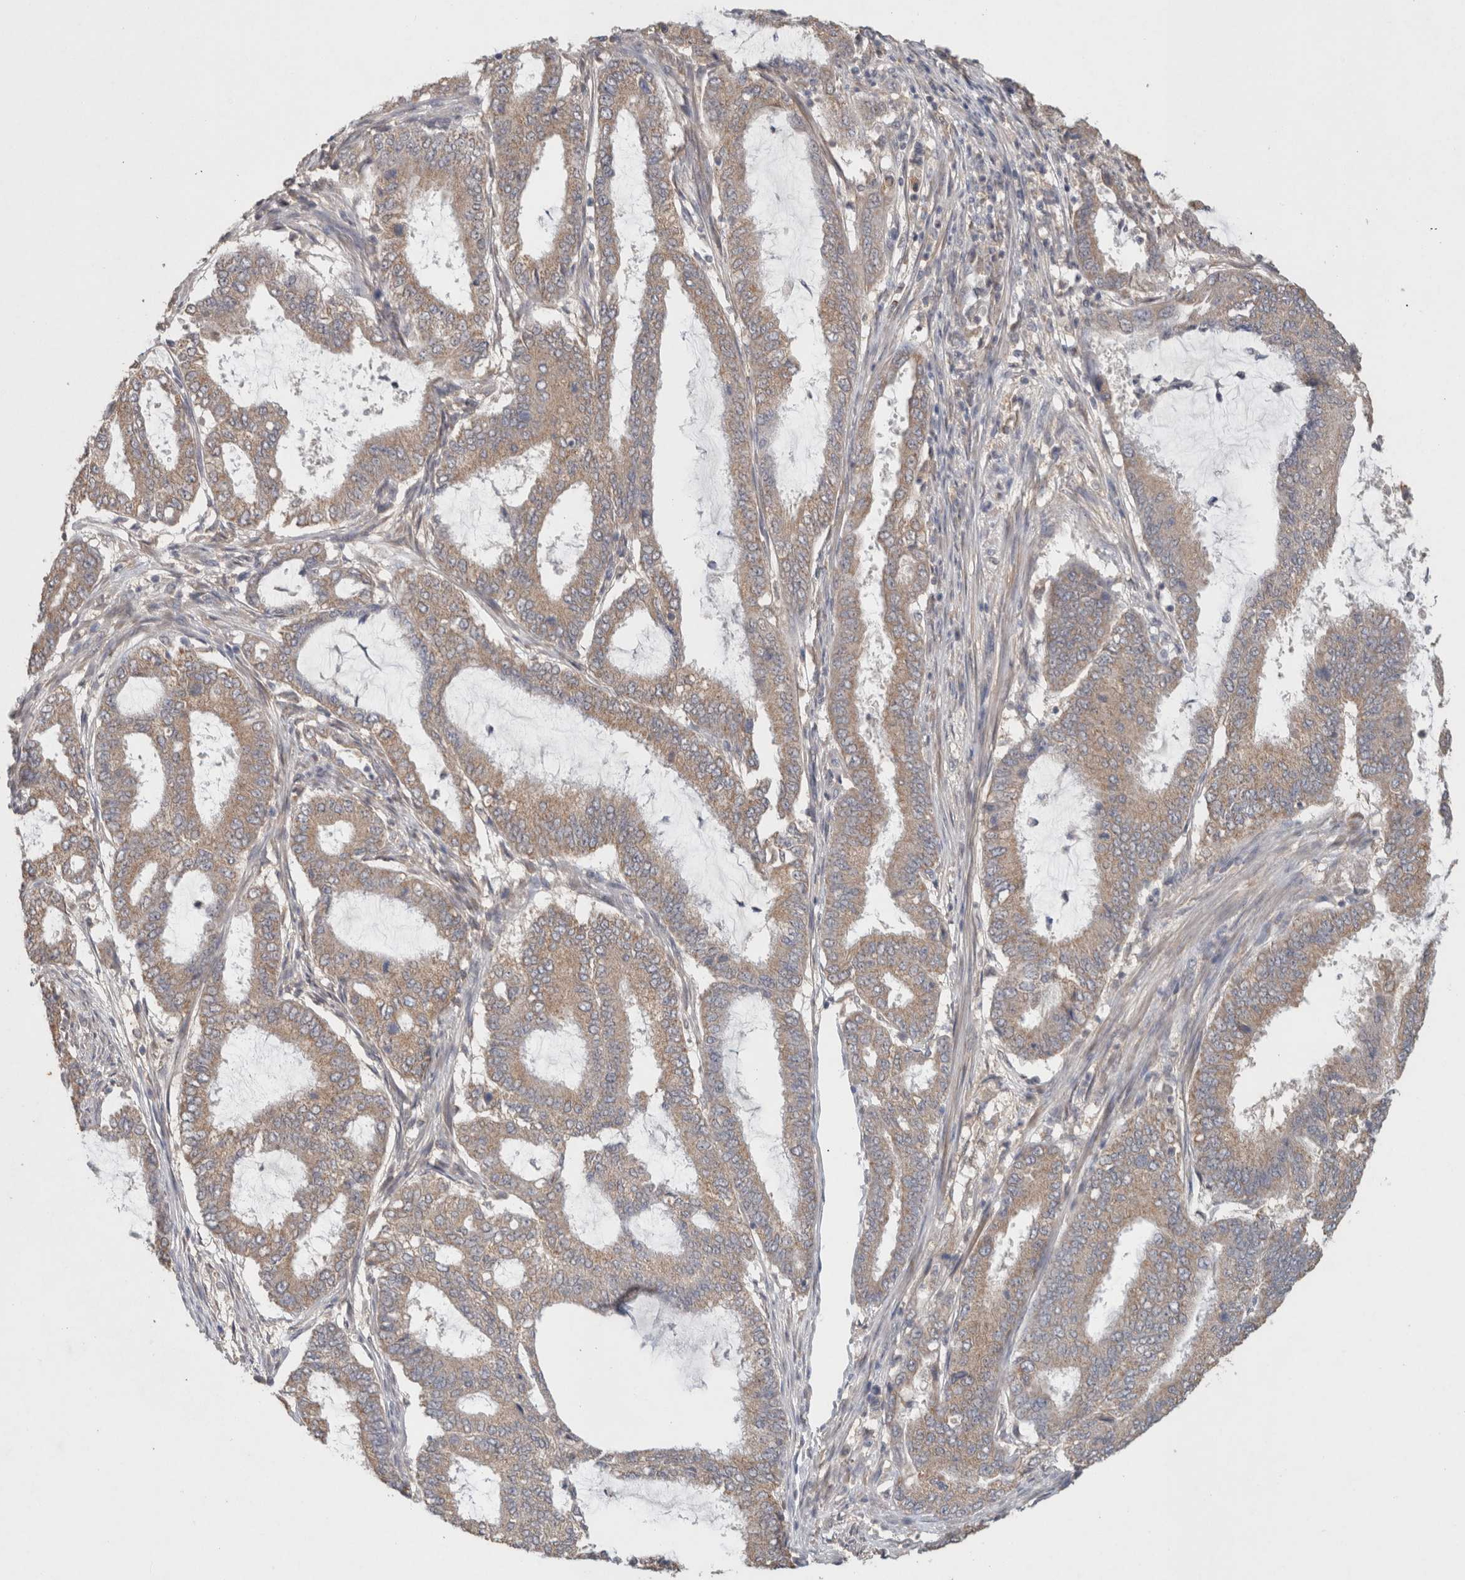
{"staining": {"intensity": "moderate", "quantity": ">75%", "location": "cytoplasmic/membranous"}, "tissue": "endometrial cancer", "cell_type": "Tumor cells", "image_type": "cancer", "snomed": [{"axis": "morphology", "description": "Adenocarcinoma, NOS"}, {"axis": "topography", "description": "Endometrium"}], "caption": "Protein analysis of endometrial cancer (adenocarcinoma) tissue demonstrates moderate cytoplasmic/membranous expression in about >75% of tumor cells.", "gene": "RAB14", "patient": {"sex": "female", "age": 51}}